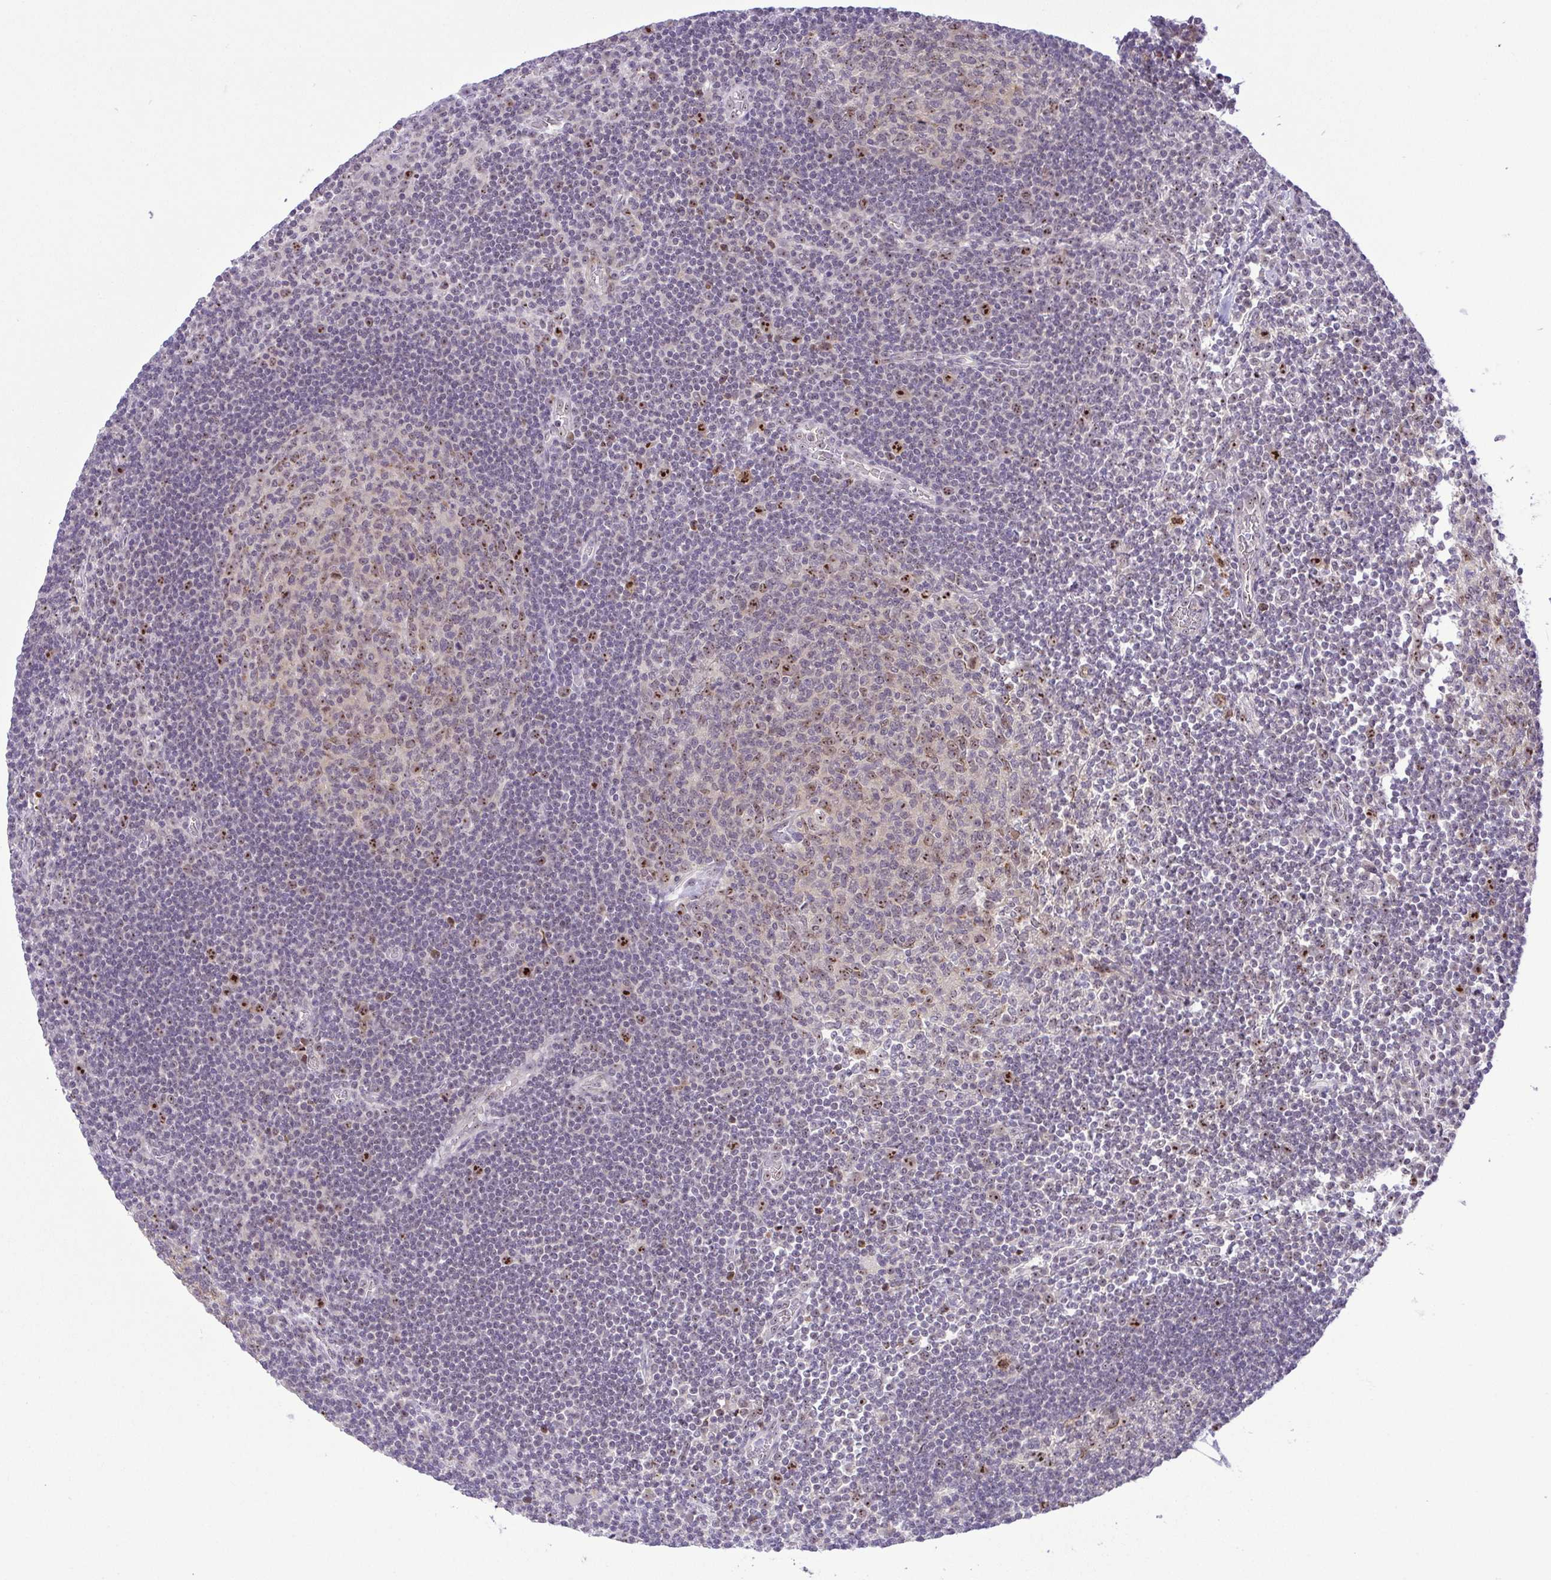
{"staining": {"intensity": "moderate", "quantity": "<25%", "location": "nuclear"}, "tissue": "lymph node", "cell_type": "Germinal center cells", "image_type": "normal", "snomed": [{"axis": "morphology", "description": "Normal tissue, NOS"}, {"axis": "topography", "description": "Lymph node"}], "caption": "There is low levels of moderate nuclear staining in germinal center cells of unremarkable lymph node, as demonstrated by immunohistochemical staining (brown color).", "gene": "RSL24D1", "patient": {"sex": "male", "age": 67}}